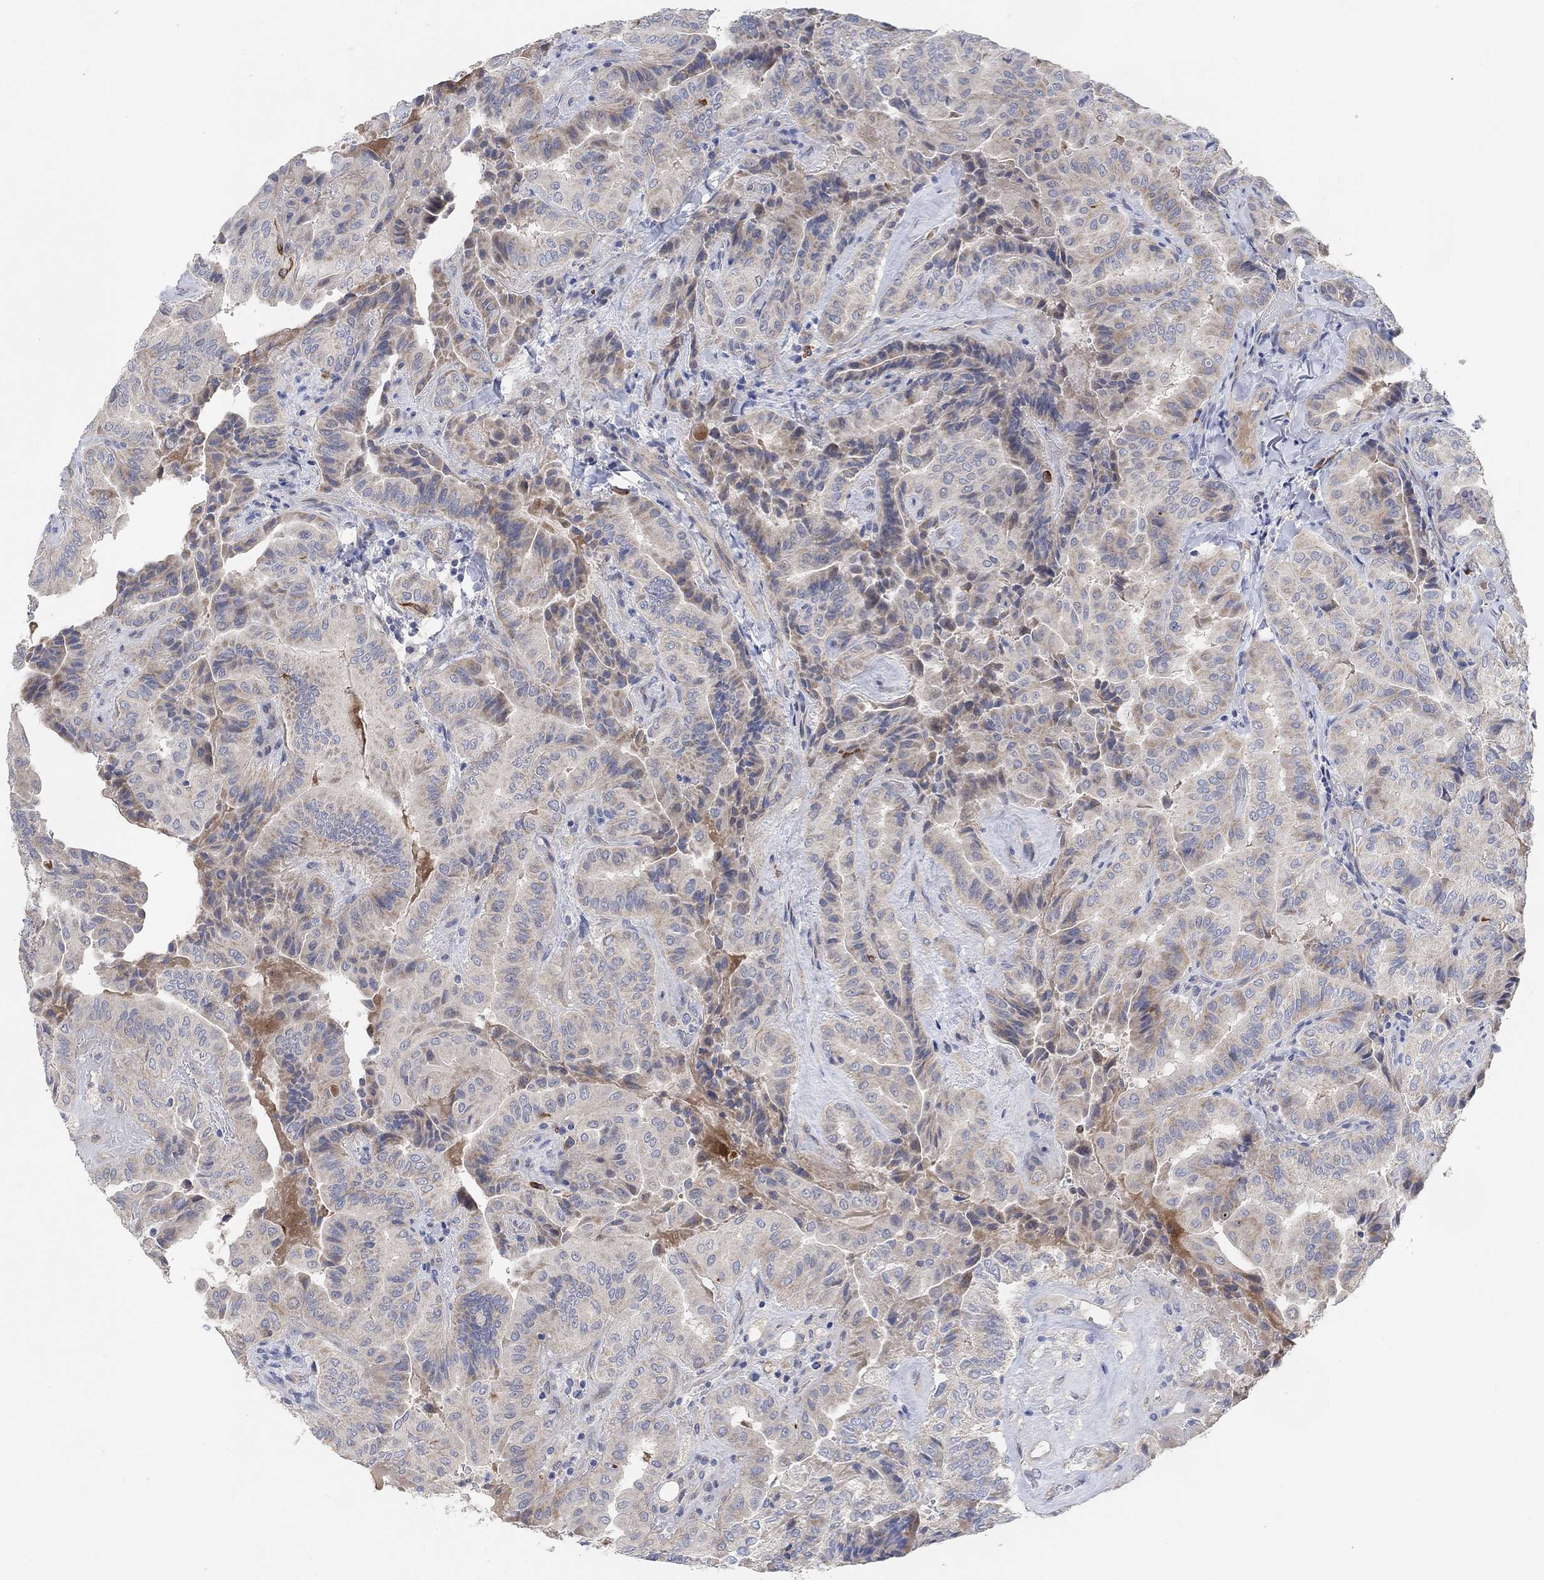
{"staining": {"intensity": "weak", "quantity": "25%-75%", "location": "cytoplasmic/membranous"}, "tissue": "thyroid cancer", "cell_type": "Tumor cells", "image_type": "cancer", "snomed": [{"axis": "morphology", "description": "Papillary adenocarcinoma, NOS"}, {"axis": "topography", "description": "Thyroid gland"}], "caption": "Approximately 25%-75% of tumor cells in thyroid cancer (papillary adenocarcinoma) exhibit weak cytoplasmic/membranous protein staining as visualized by brown immunohistochemical staining.", "gene": "HCRTR1", "patient": {"sex": "female", "age": 68}}